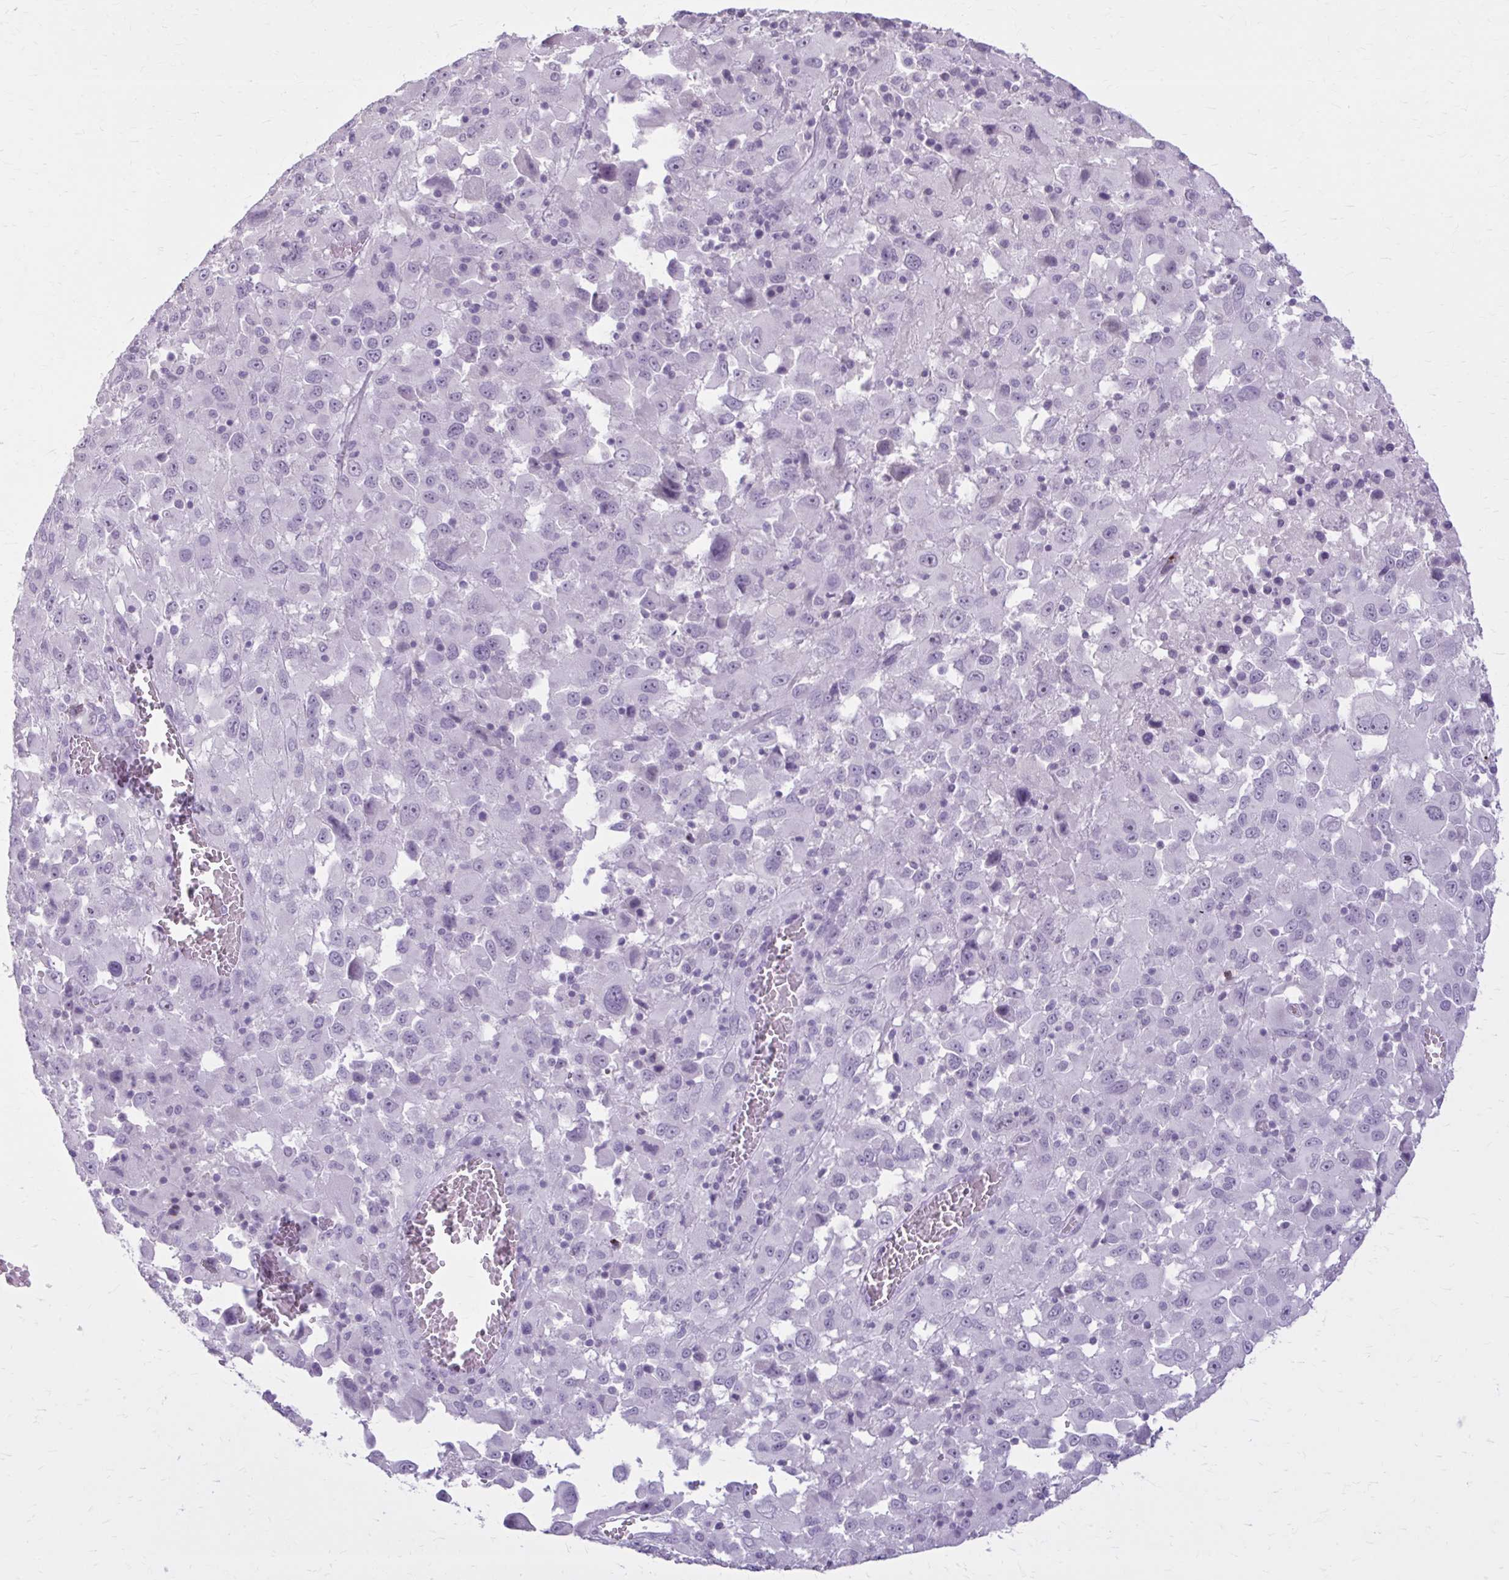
{"staining": {"intensity": "negative", "quantity": "none", "location": "none"}, "tissue": "melanoma", "cell_type": "Tumor cells", "image_type": "cancer", "snomed": [{"axis": "morphology", "description": "Malignant melanoma, Metastatic site"}, {"axis": "topography", "description": "Soft tissue"}], "caption": "This is an immunohistochemistry histopathology image of melanoma. There is no positivity in tumor cells.", "gene": "OR4B1", "patient": {"sex": "male", "age": 50}}